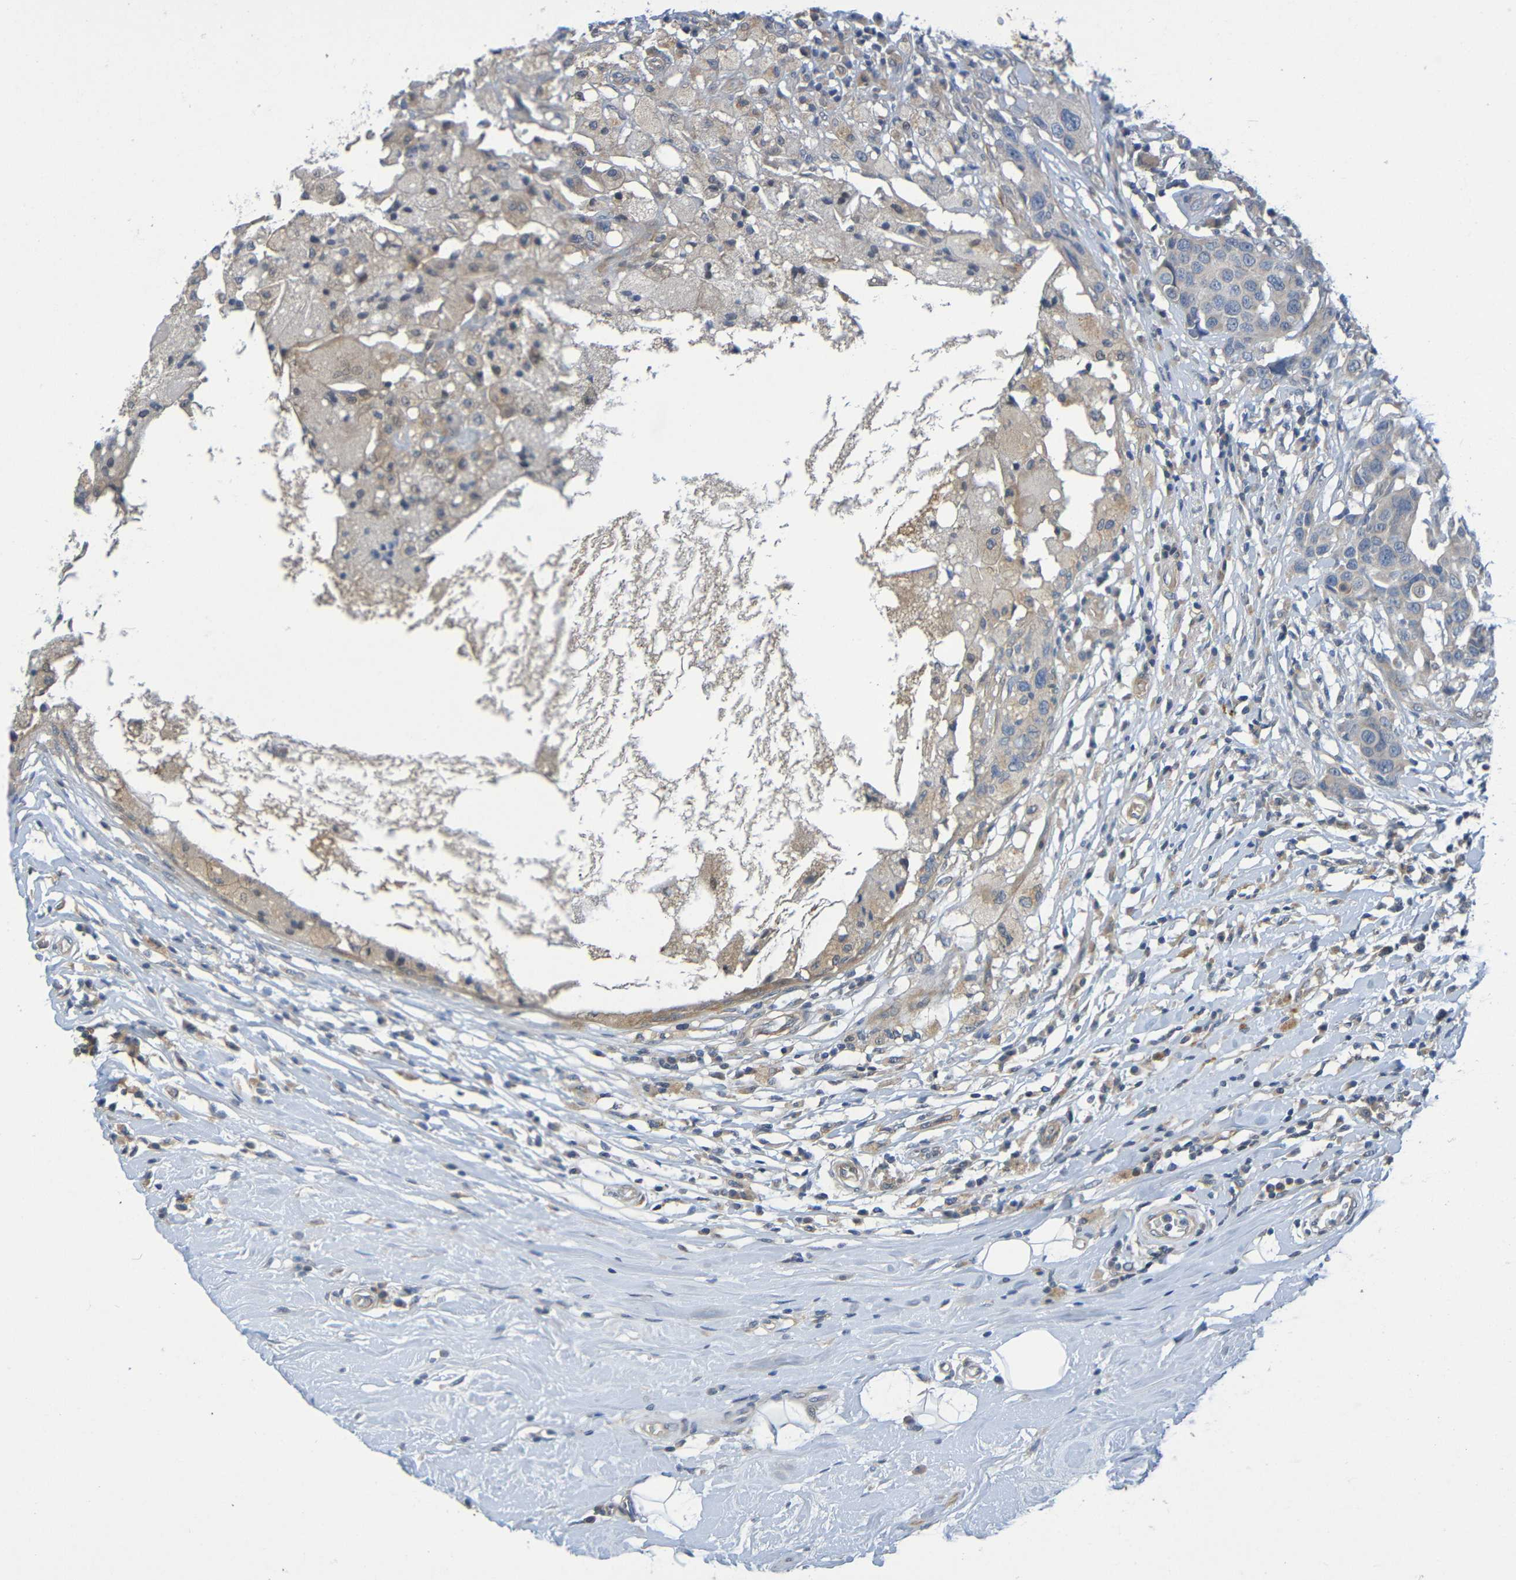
{"staining": {"intensity": "weak", "quantity": ">75%", "location": "cytoplasmic/membranous"}, "tissue": "breast cancer", "cell_type": "Tumor cells", "image_type": "cancer", "snomed": [{"axis": "morphology", "description": "Duct carcinoma"}, {"axis": "topography", "description": "Breast"}], "caption": "A histopathology image showing weak cytoplasmic/membranous positivity in approximately >75% of tumor cells in breast cancer (invasive ductal carcinoma), as visualized by brown immunohistochemical staining.", "gene": "CYP4F2", "patient": {"sex": "female", "age": 27}}